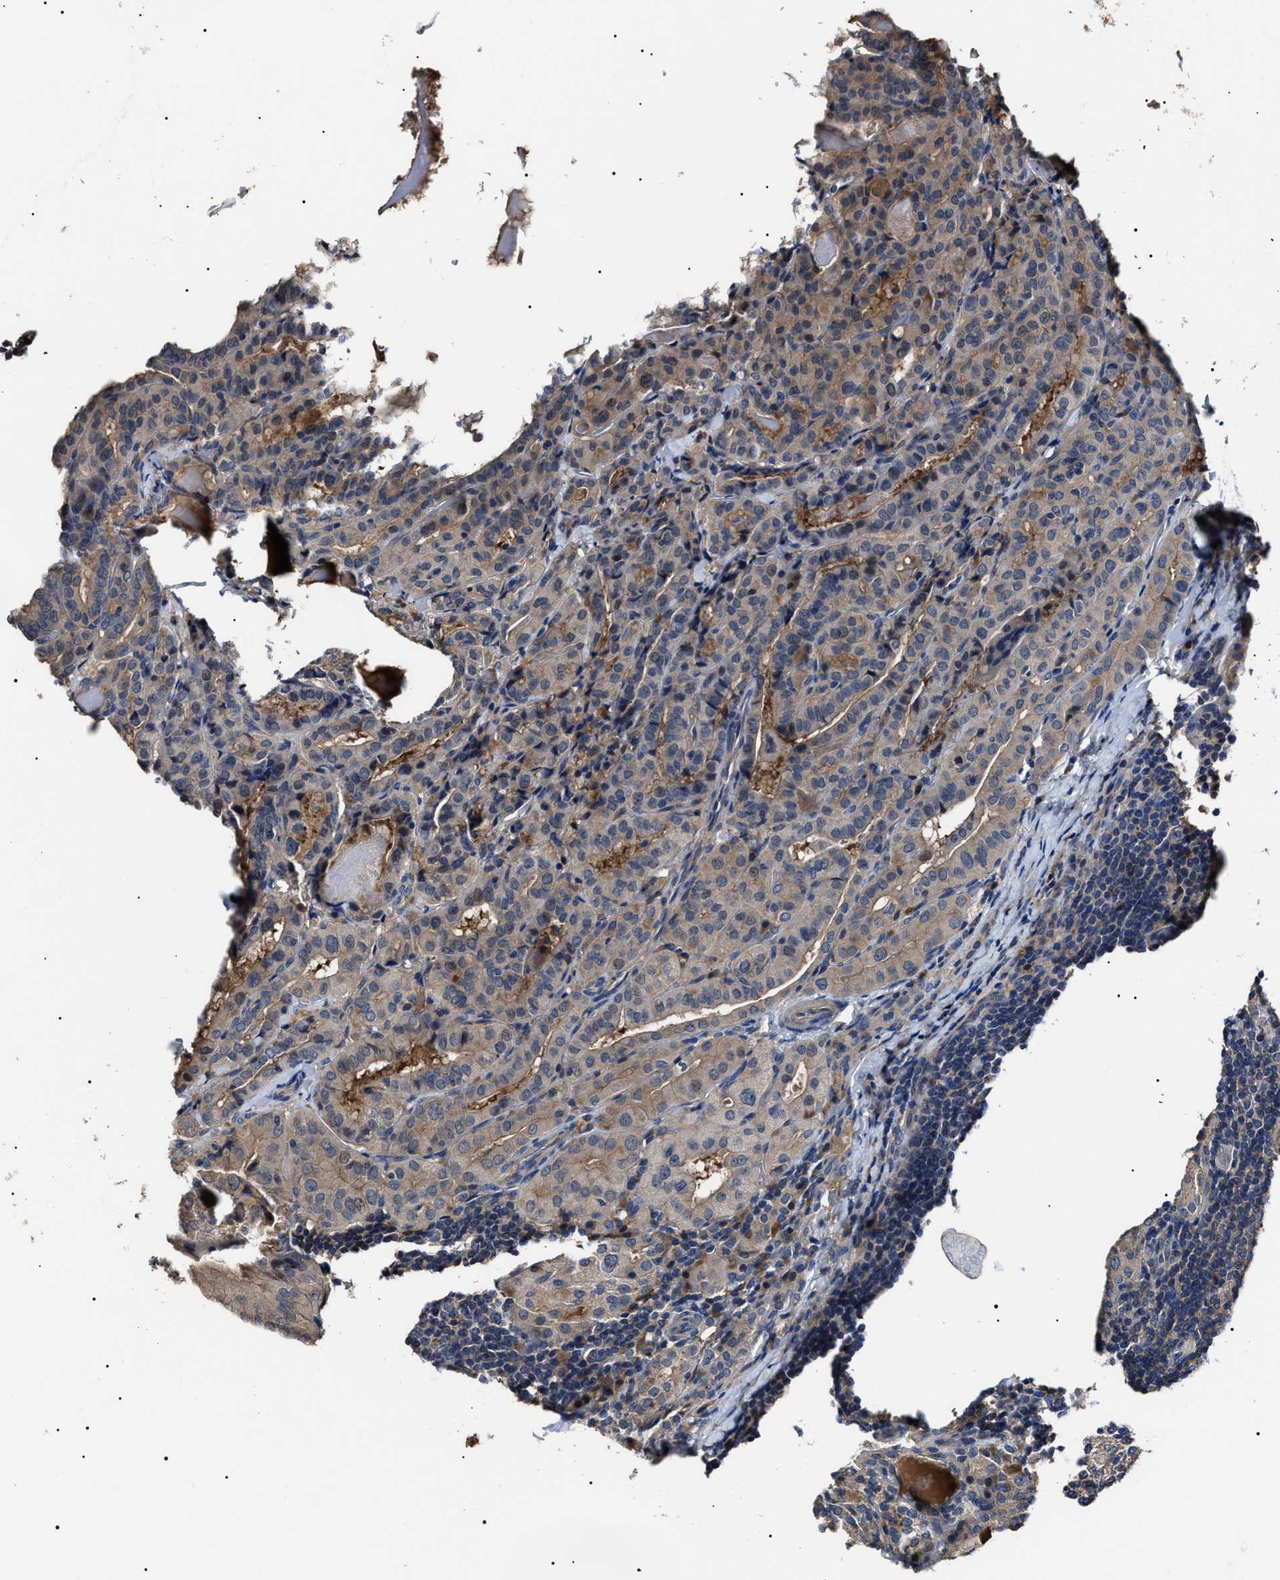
{"staining": {"intensity": "weak", "quantity": "<25%", "location": "cytoplasmic/membranous"}, "tissue": "thyroid cancer", "cell_type": "Tumor cells", "image_type": "cancer", "snomed": [{"axis": "morphology", "description": "Papillary adenocarcinoma, NOS"}, {"axis": "topography", "description": "Thyroid gland"}], "caption": "IHC image of human thyroid cancer (papillary adenocarcinoma) stained for a protein (brown), which shows no staining in tumor cells.", "gene": "IFT81", "patient": {"sex": "female", "age": 42}}